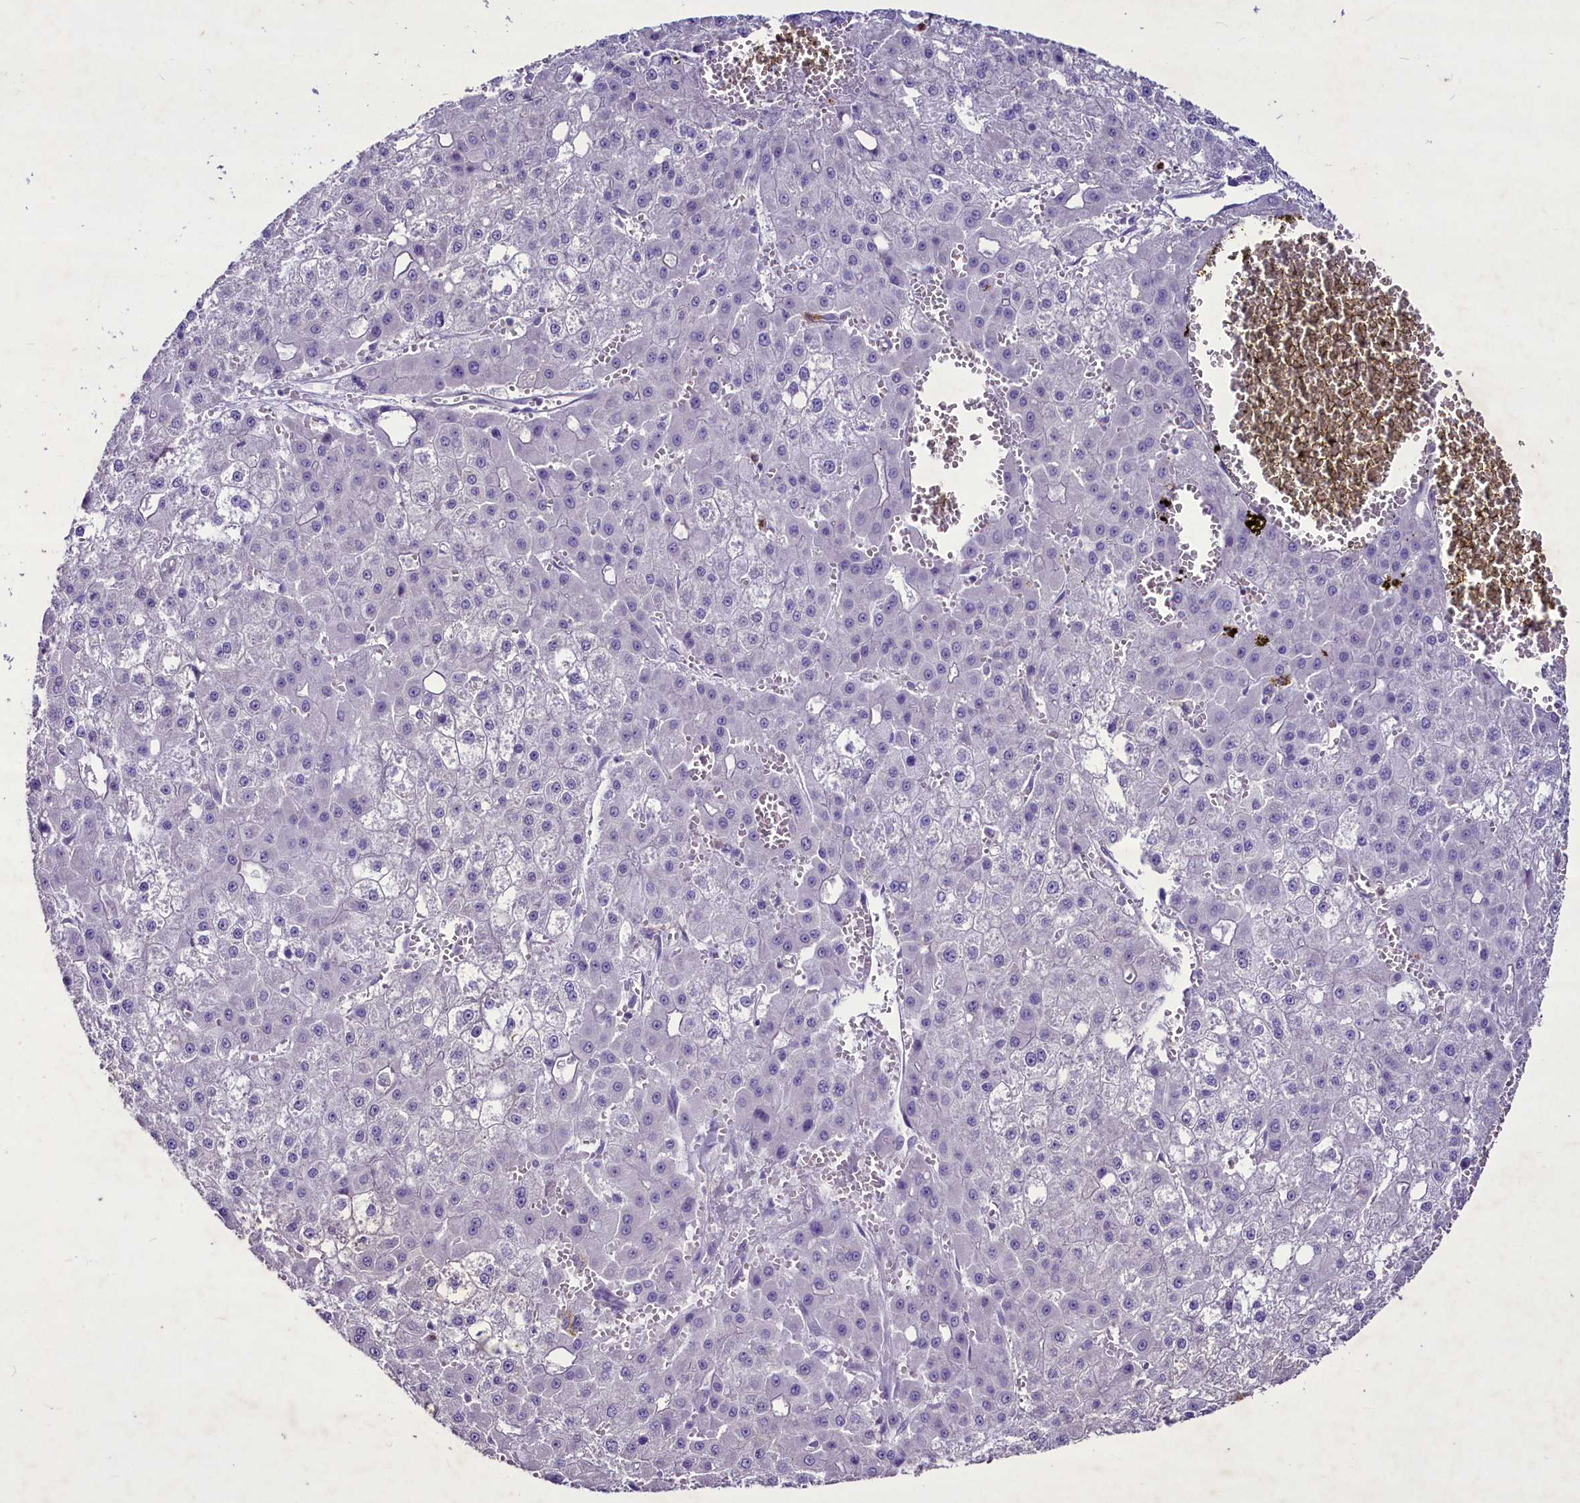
{"staining": {"intensity": "negative", "quantity": "none", "location": "none"}, "tissue": "liver cancer", "cell_type": "Tumor cells", "image_type": "cancer", "snomed": [{"axis": "morphology", "description": "Carcinoma, Hepatocellular, NOS"}, {"axis": "topography", "description": "Liver"}], "caption": "High magnification brightfield microscopy of liver cancer (hepatocellular carcinoma) stained with DAB (brown) and counterstained with hematoxylin (blue): tumor cells show no significant expression. (Immunohistochemistry (ihc), brightfield microscopy, high magnification).", "gene": "FAM209B", "patient": {"sex": "male", "age": 47}}